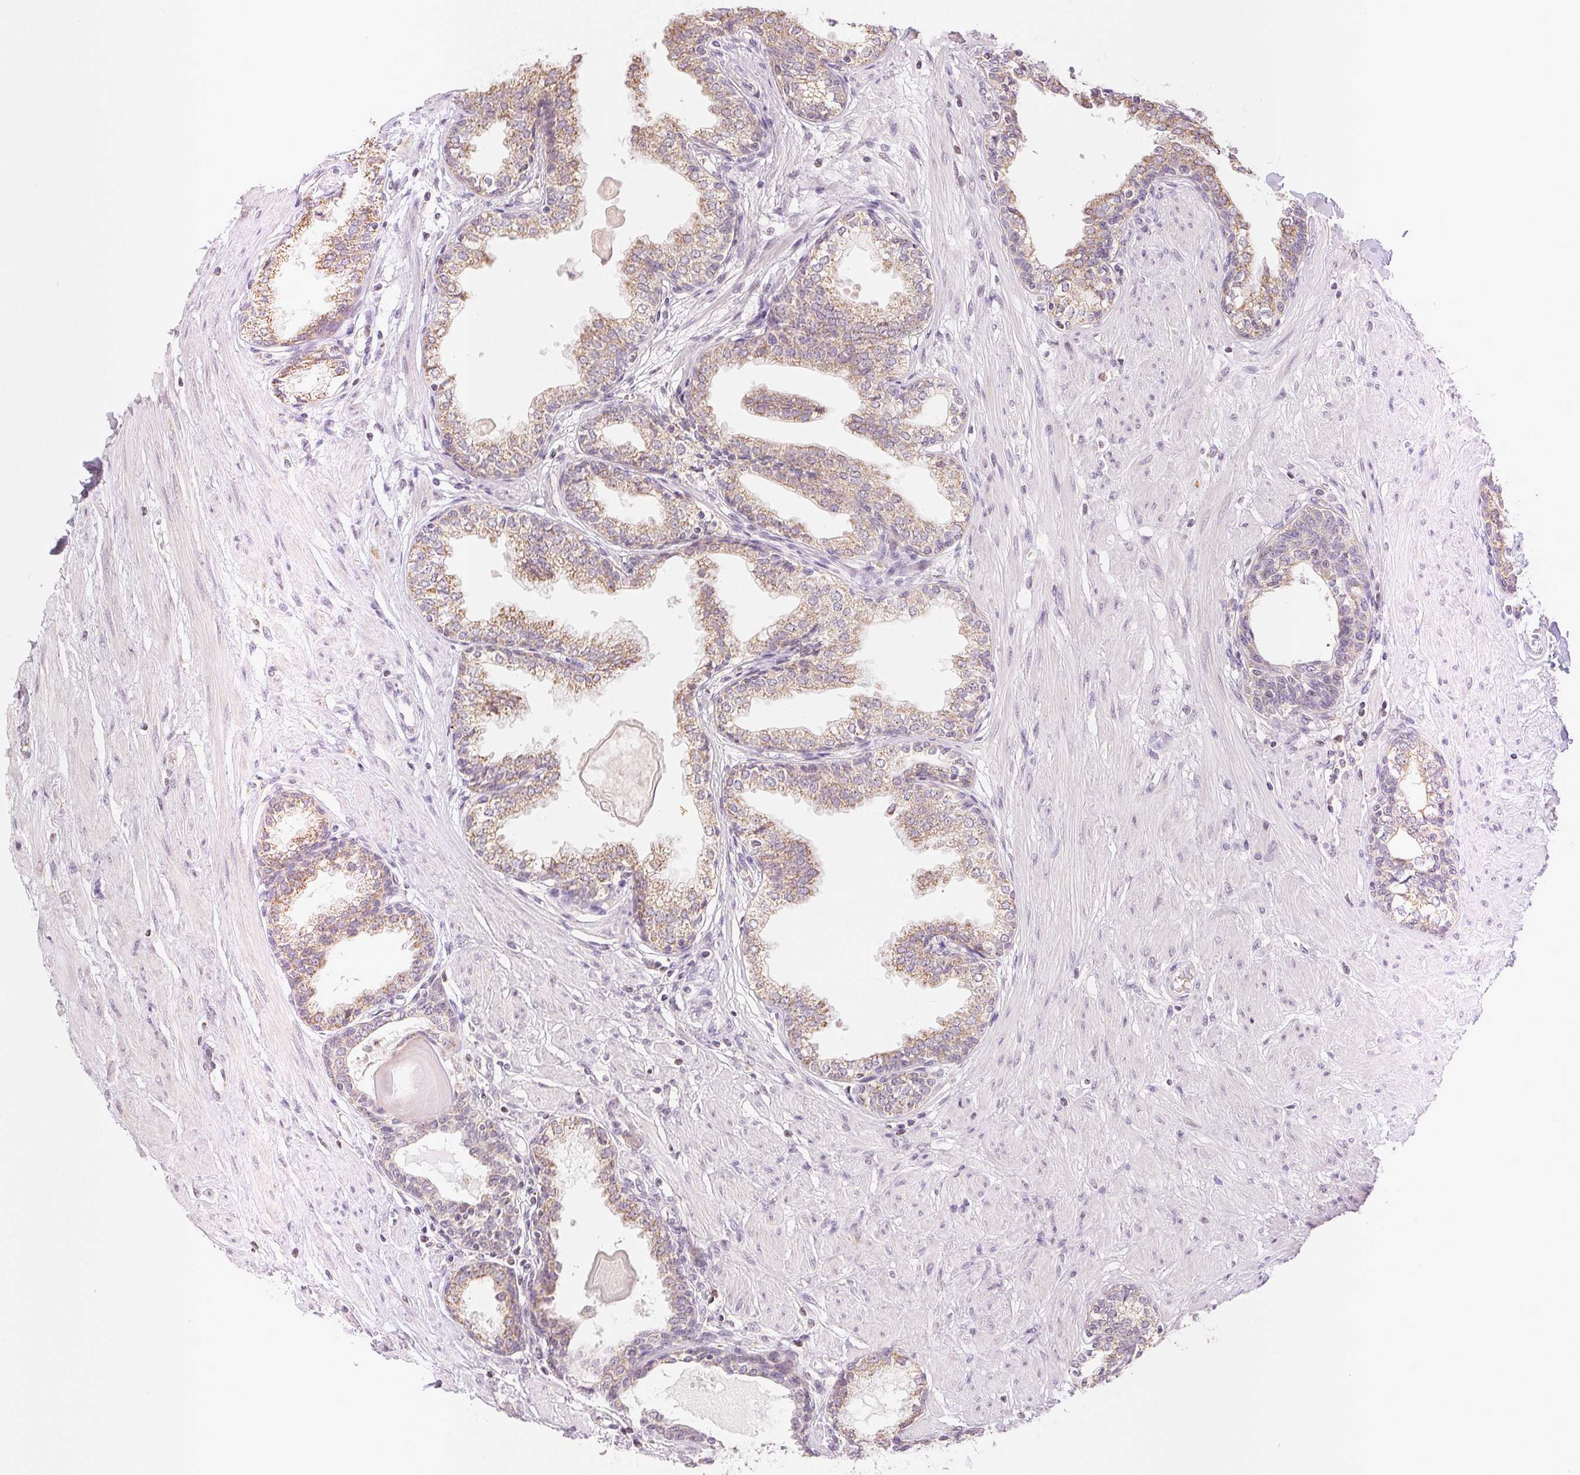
{"staining": {"intensity": "weak", "quantity": "25%-75%", "location": "cytoplasmic/membranous"}, "tissue": "prostate", "cell_type": "Glandular cells", "image_type": "normal", "snomed": [{"axis": "morphology", "description": "Normal tissue, NOS"}, {"axis": "topography", "description": "Prostate"}], "caption": "A photomicrograph of prostate stained for a protein reveals weak cytoplasmic/membranous brown staining in glandular cells. The staining was performed using DAB, with brown indicating positive protein expression. Nuclei are stained blue with hematoxylin.", "gene": "POU2F2", "patient": {"sex": "male", "age": 55}}